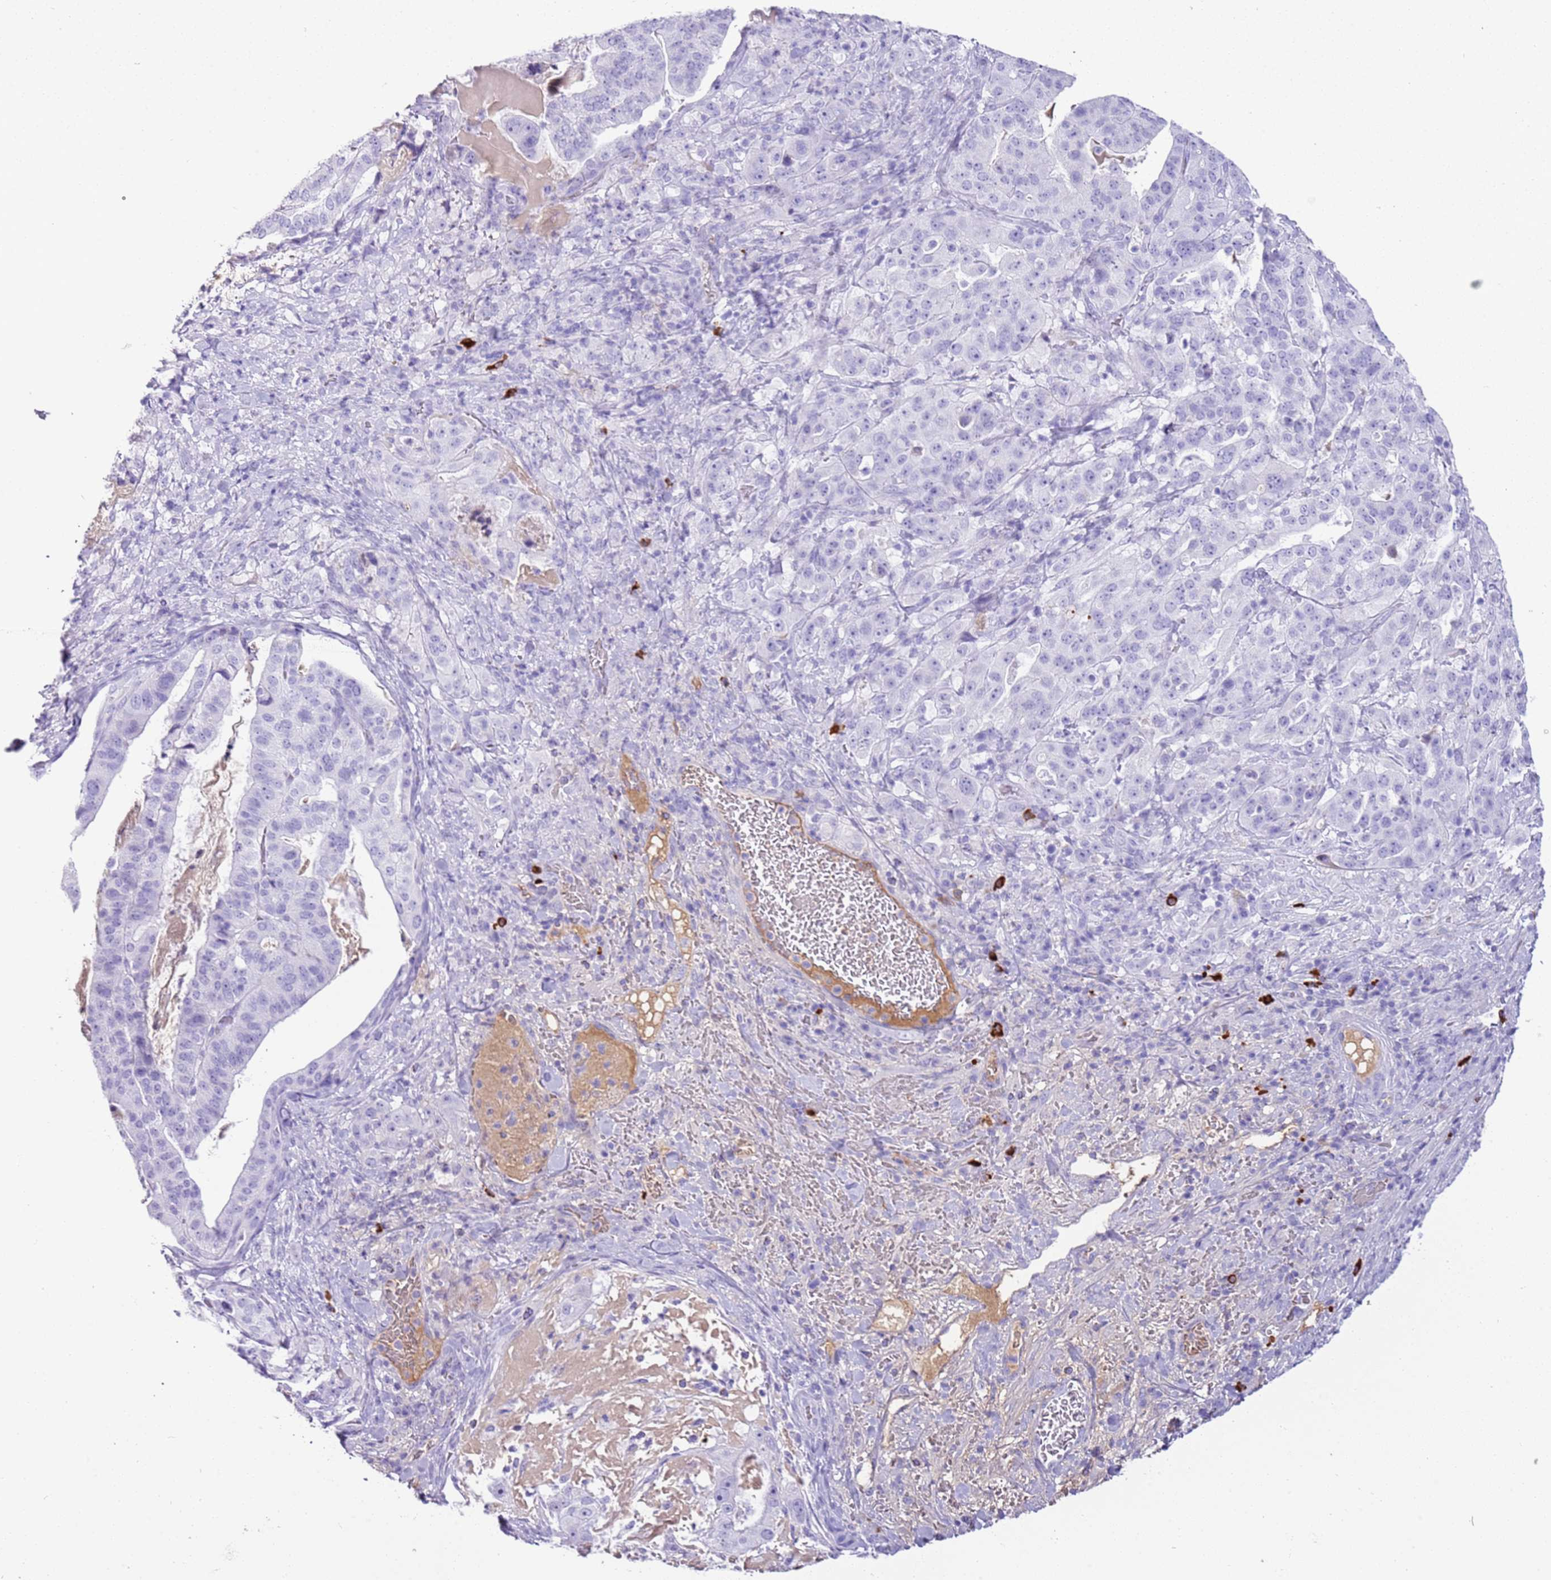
{"staining": {"intensity": "negative", "quantity": "none", "location": "none"}, "tissue": "stomach cancer", "cell_type": "Tumor cells", "image_type": "cancer", "snomed": [{"axis": "morphology", "description": "Adenocarcinoma, NOS"}, {"axis": "topography", "description": "Stomach"}], "caption": "This is an immunohistochemistry image of stomach adenocarcinoma. There is no expression in tumor cells.", "gene": "IGKV3D-11", "patient": {"sex": "male", "age": 48}}